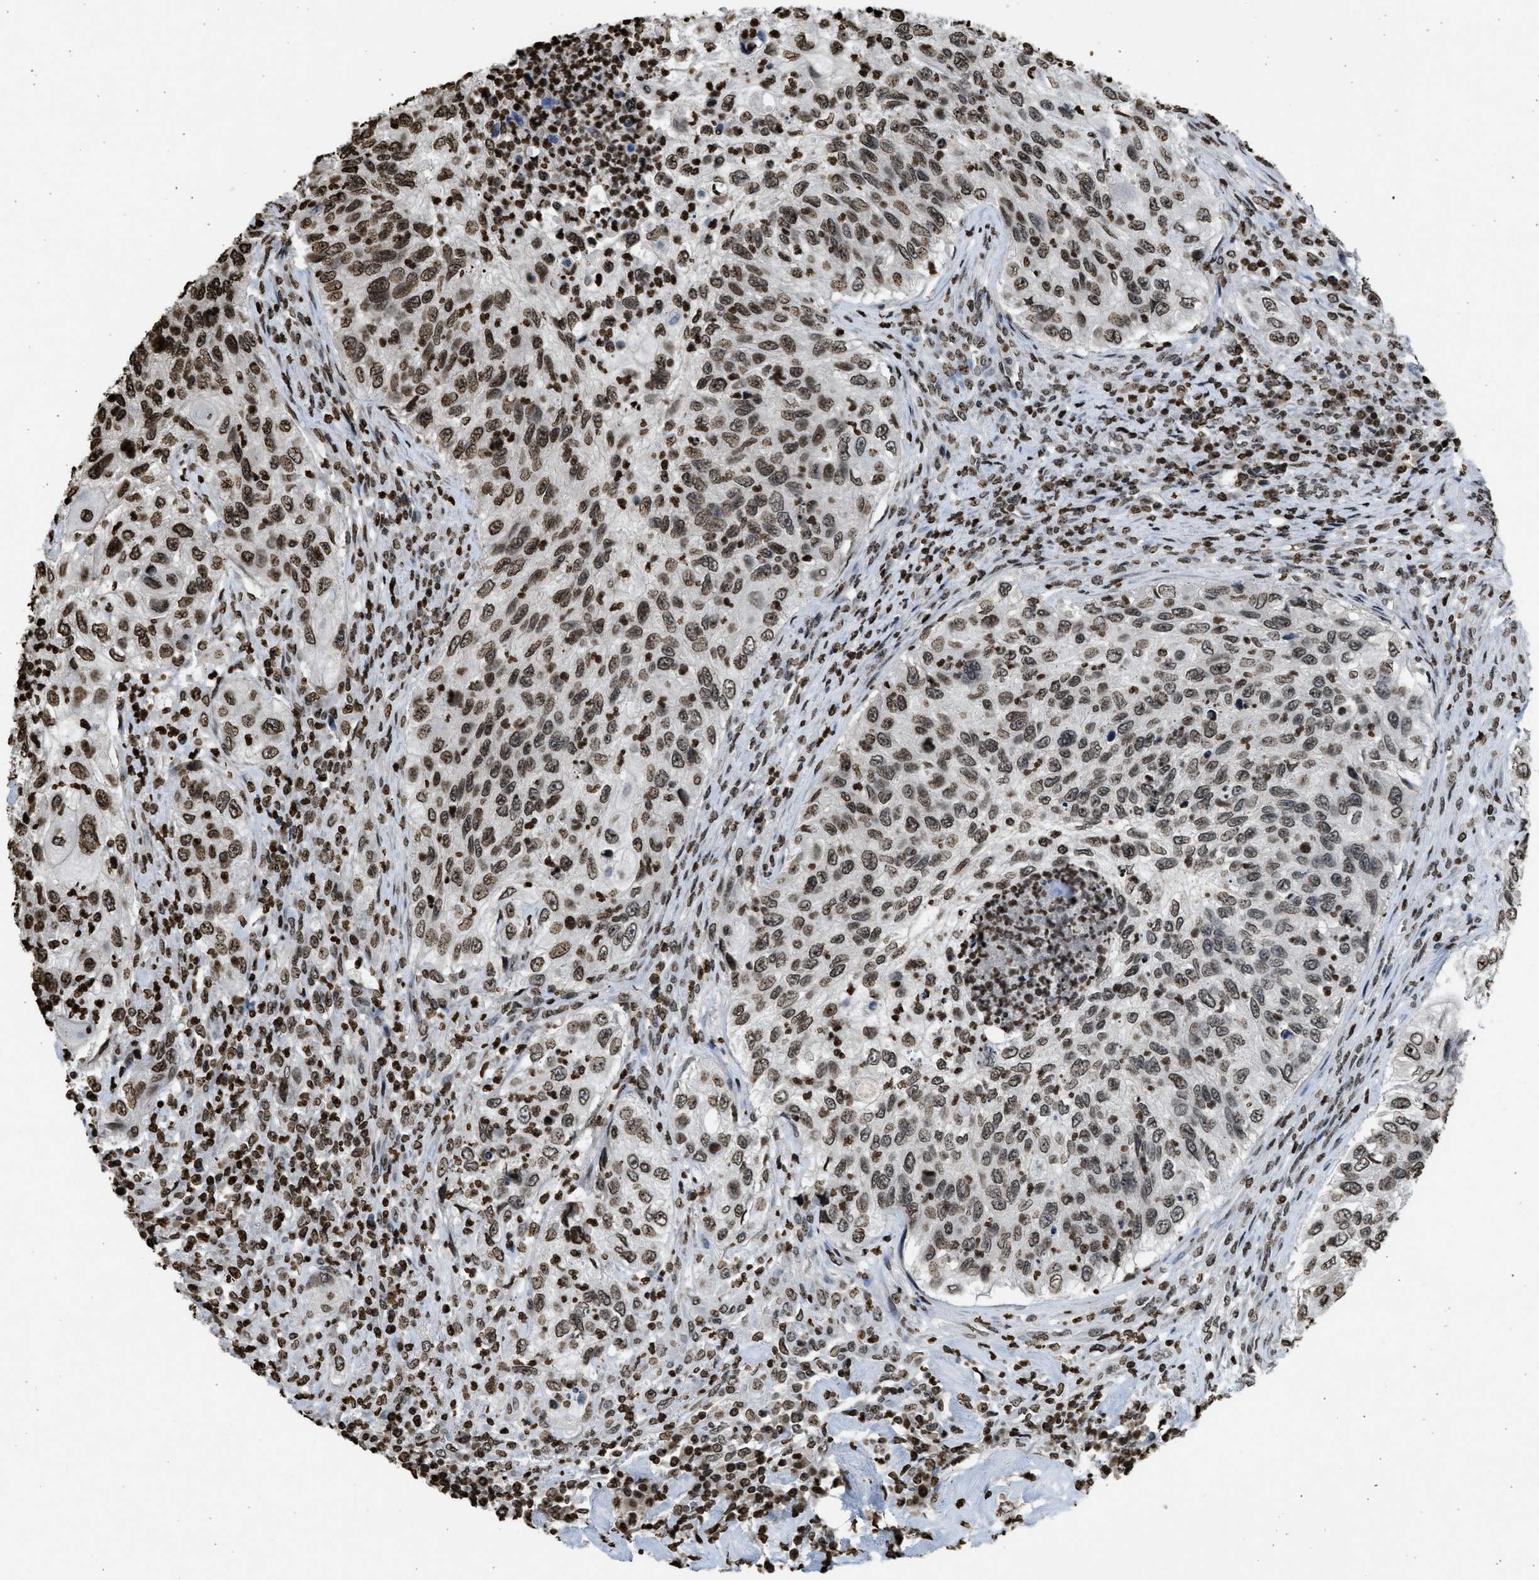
{"staining": {"intensity": "moderate", "quantity": ">75%", "location": "nuclear"}, "tissue": "urothelial cancer", "cell_type": "Tumor cells", "image_type": "cancer", "snomed": [{"axis": "morphology", "description": "Urothelial carcinoma, High grade"}, {"axis": "topography", "description": "Urinary bladder"}], "caption": "A histopathology image of human urothelial cancer stained for a protein demonstrates moderate nuclear brown staining in tumor cells. The protein is shown in brown color, while the nuclei are stained blue.", "gene": "RRAGC", "patient": {"sex": "female", "age": 60}}